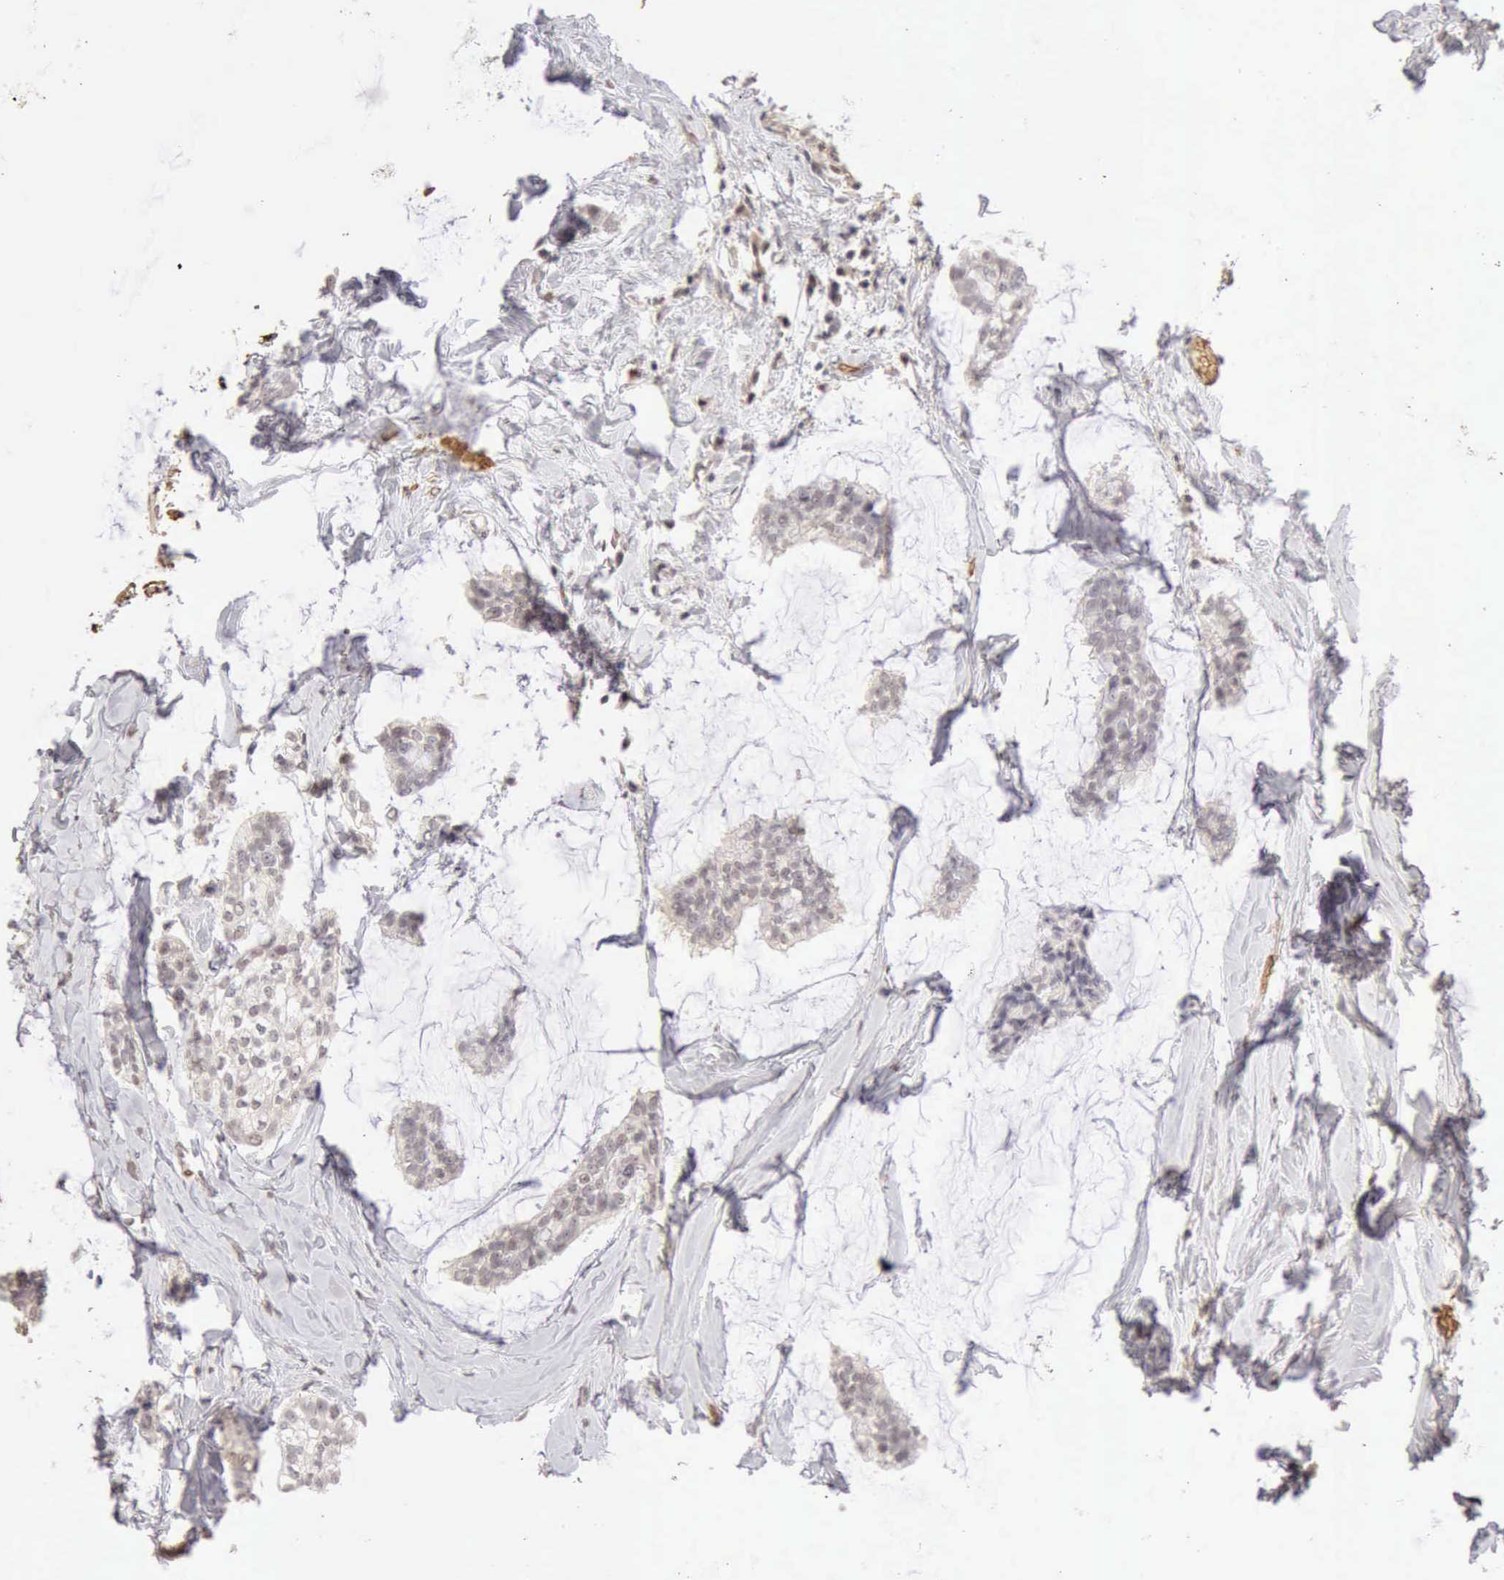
{"staining": {"intensity": "negative", "quantity": "none", "location": "none"}, "tissue": "breast cancer", "cell_type": "Tumor cells", "image_type": "cancer", "snomed": [{"axis": "morphology", "description": "Duct carcinoma"}, {"axis": "topography", "description": "Breast"}], "caption": "The image displays no staining of tumor cells in infiltrating ductal carcinoma (breast).", "gene": "CFI", "patient": {"sex": "female", "age": 93}}